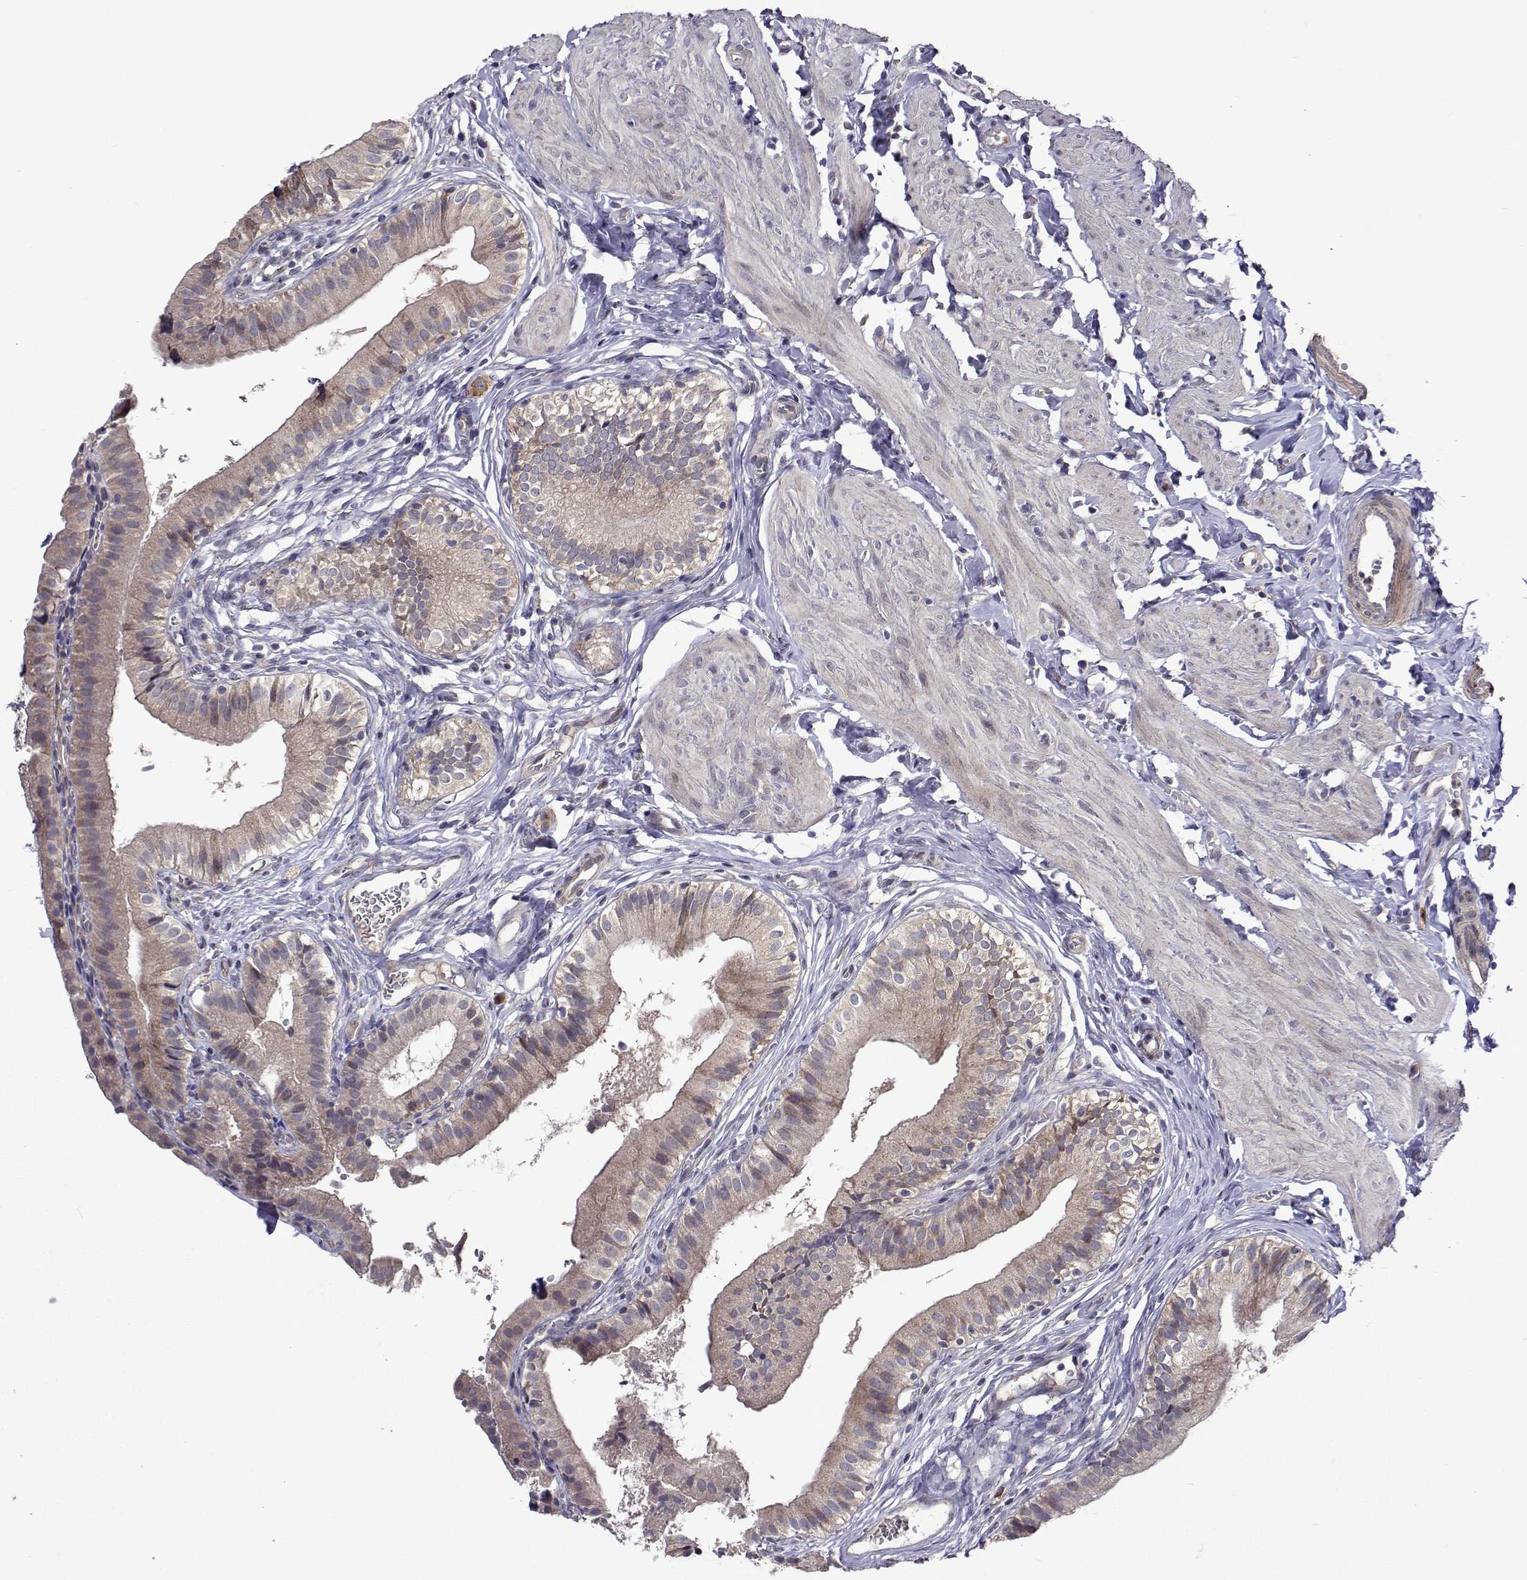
{"staining": {"intensity": "weak", "quantity": ">75%", "location": "cytoplasmic/membranous"}, "tissue": "gallbladder", "cell_type": "Glandular cells", "image_type": "normal", "snomed": [{"axis": "morphology", "description": "Normal tissue, NOS"}, {"axis": "topography", "description": "Gallbladder"}], "caption": "Protein analysis of benign gallbladder exhibits weak cytoplasmic/membranous staining in about >75% of glandular cells.", "gene": "TARBP2", "patient": {"sex": "female", "age": 47}}